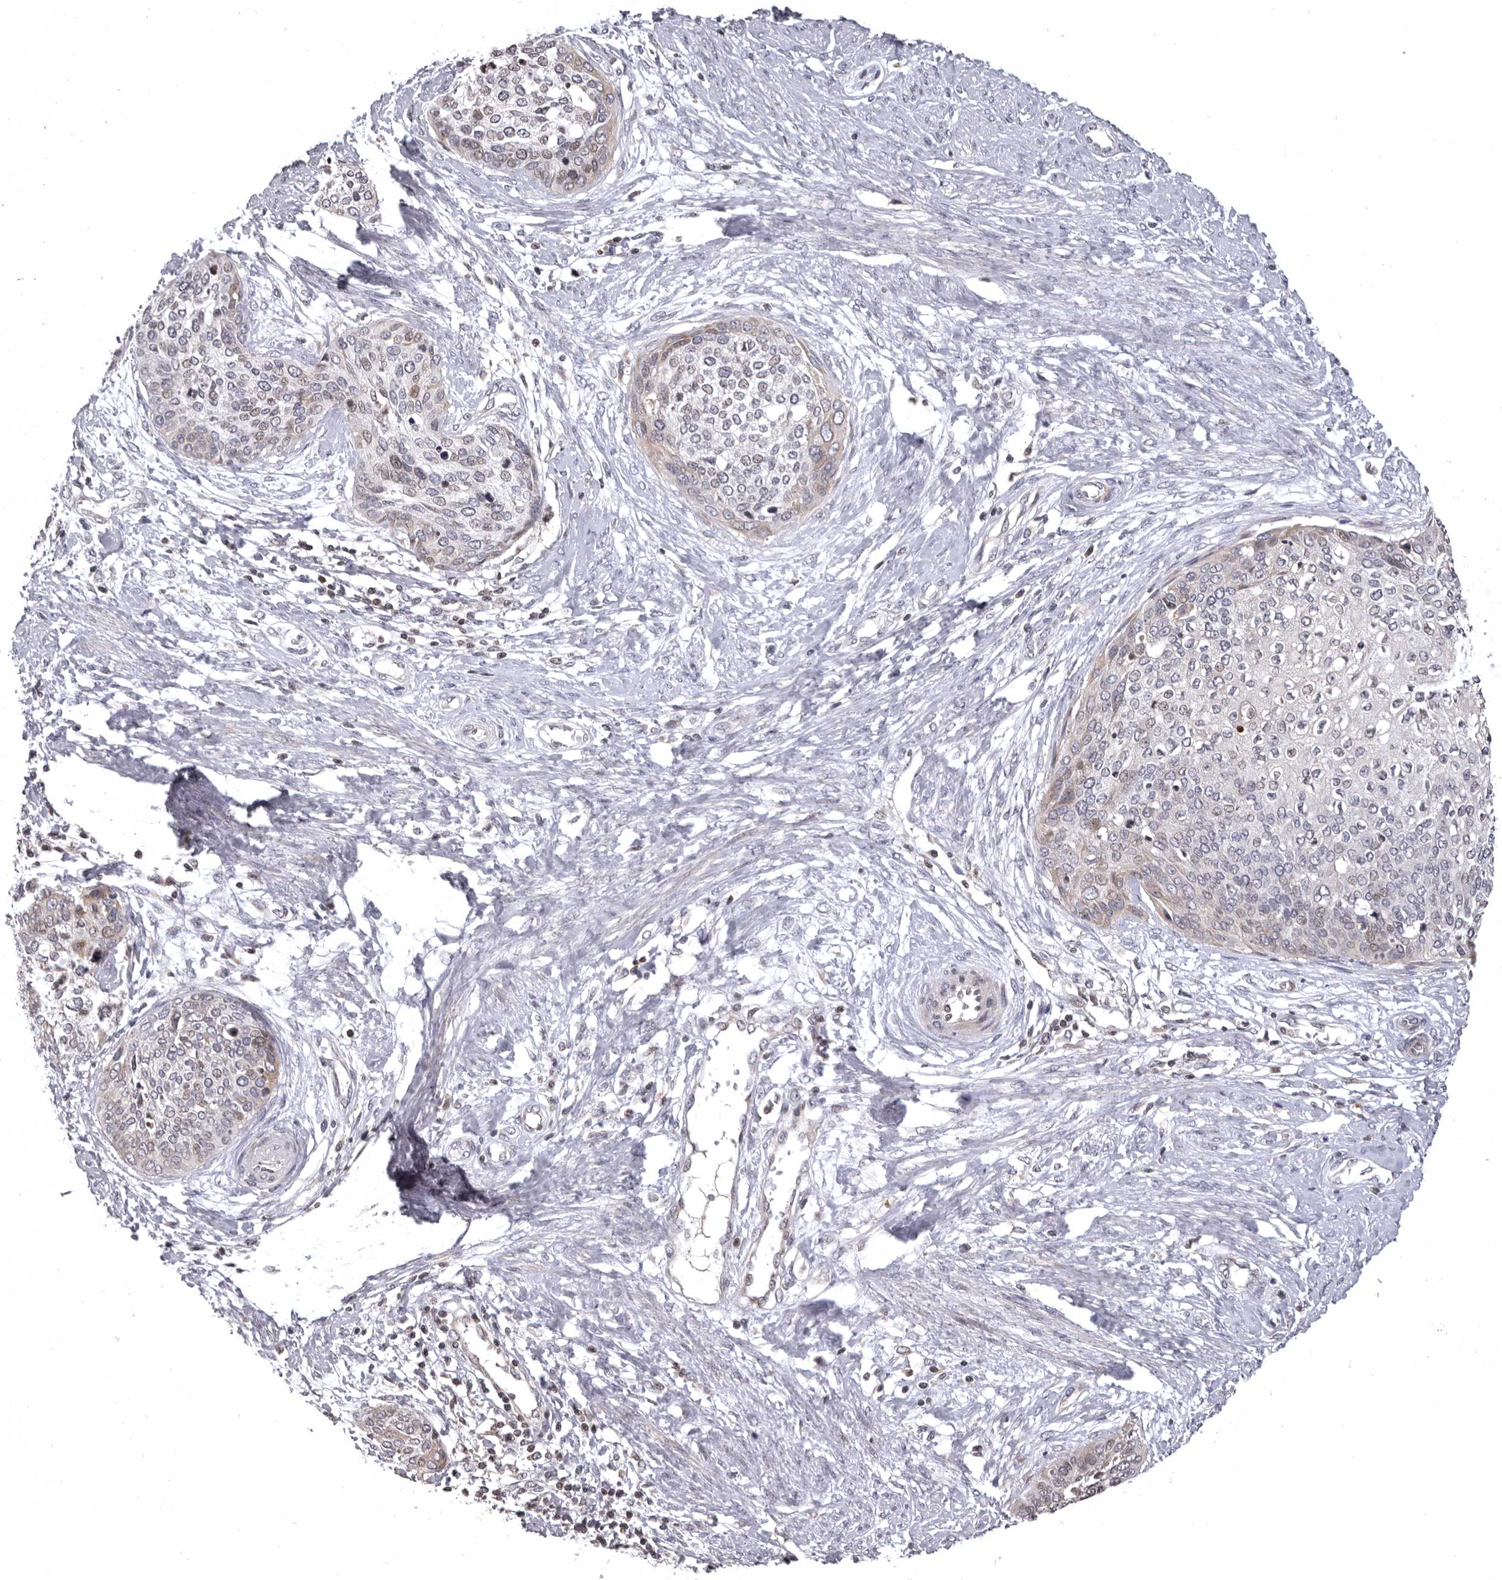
{"staining": {"intensity": "moderate", "quantity": "<25%", "location": "nuclear"}, "tissue": "cervical cancer", "cell_type": "Tumor cells", "image_type": "cancer", "snomed": [{"axis": "morphology", "description": "Squamous cell carcinoma, NOS"}, {"axis": "topography", "description": "Cervix"}], "caption": "High-magnification brightfield microscopy of cervical cancer stained with DAB (3,3'-diaminobenzidine) (brown) and counterstained with hematoxylin (blue). tumor cells exhibit moderate nuclear positivity is appreciated in about<25% of cells.", "gene": "AZIN1", "patient": {"sex": "female", "age": 37}}